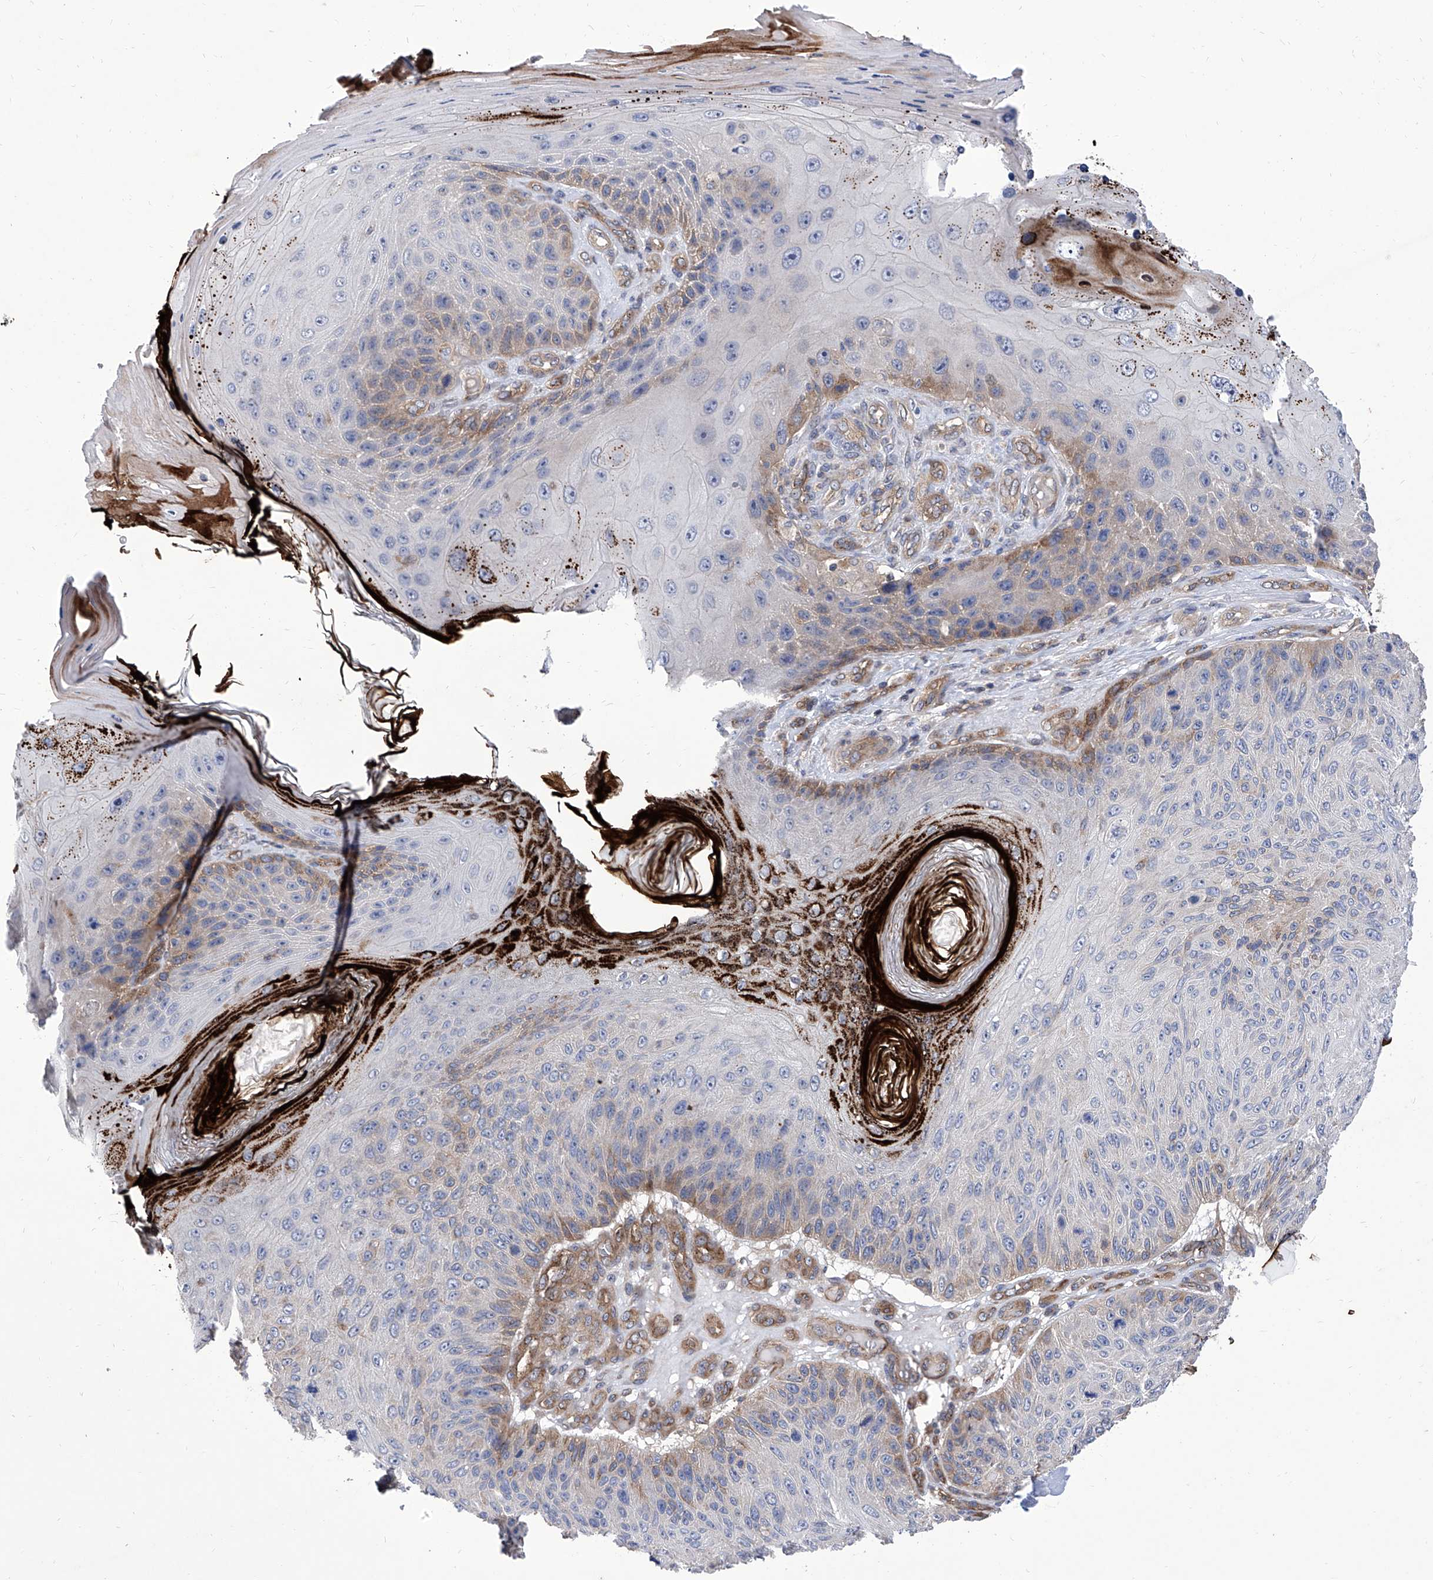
{"staining": {"intensity": "moderate", "quantity": "<25%", "location": "cytoplasmic/membranous"}, "tissue": "skin cancer", "cell_type": "Tumor cells", "image_type": "cancer", "snomed": [{"axis": "morphology", "description": "Squamous cell carcinoma, NOS"}, {"axis": "topography", "description": "Skin"}], "caption": "Skin cancer (squamous cell carcinoma) tissue reveals moderate cytoplasmic/membranous staining in approximately <25% of tumor cells Nuclei are stained in blue.", "gene": "TJAP1", "patient": {"sex": "female", "age": 88}}